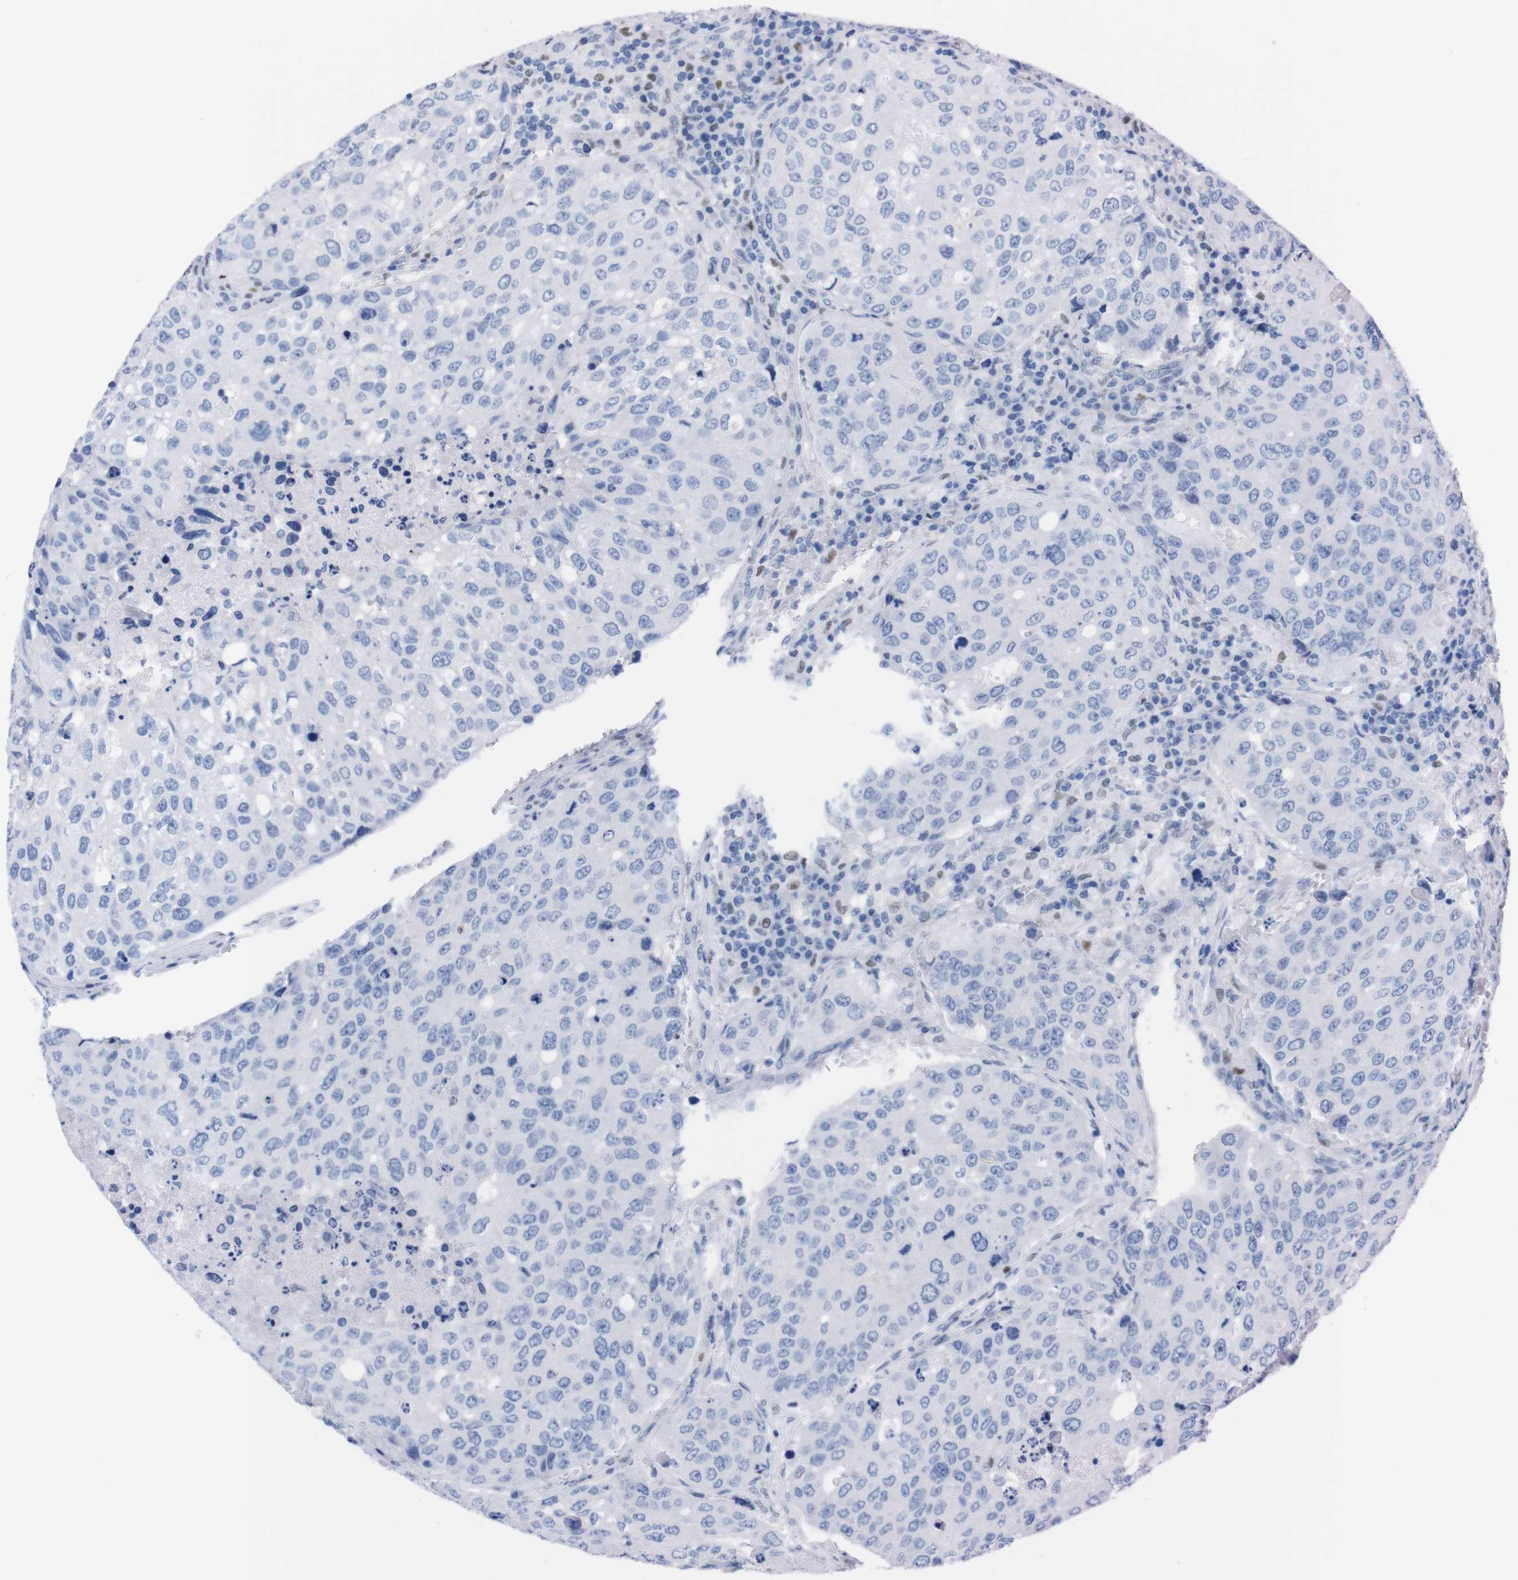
{"staining": {"intensity": "negative", "quantity": "none", "location": "none"}, "tissue": "urothelial cancer", "cell_type": "Tumor cells", "image_type": "cancer", "snomed": [{"axis": "morphology", "description": "Urothelial carcinoma, High grade"}, {"axis": "topography", "description": "Lymph node"}, {"axis": "topography", "description": "Urinary bladder"}], "caption": "A photomicrograph of urothelial cancer stained for a protein demonstrates no brown staining in tumor cells. (DAB (3,3'-diaminobenzidine) immunohistochemistry visualized using brightfield microscopy, high magnification).", "gene": "P2RY12", "patient": {"sex": "male", "age": 51}}